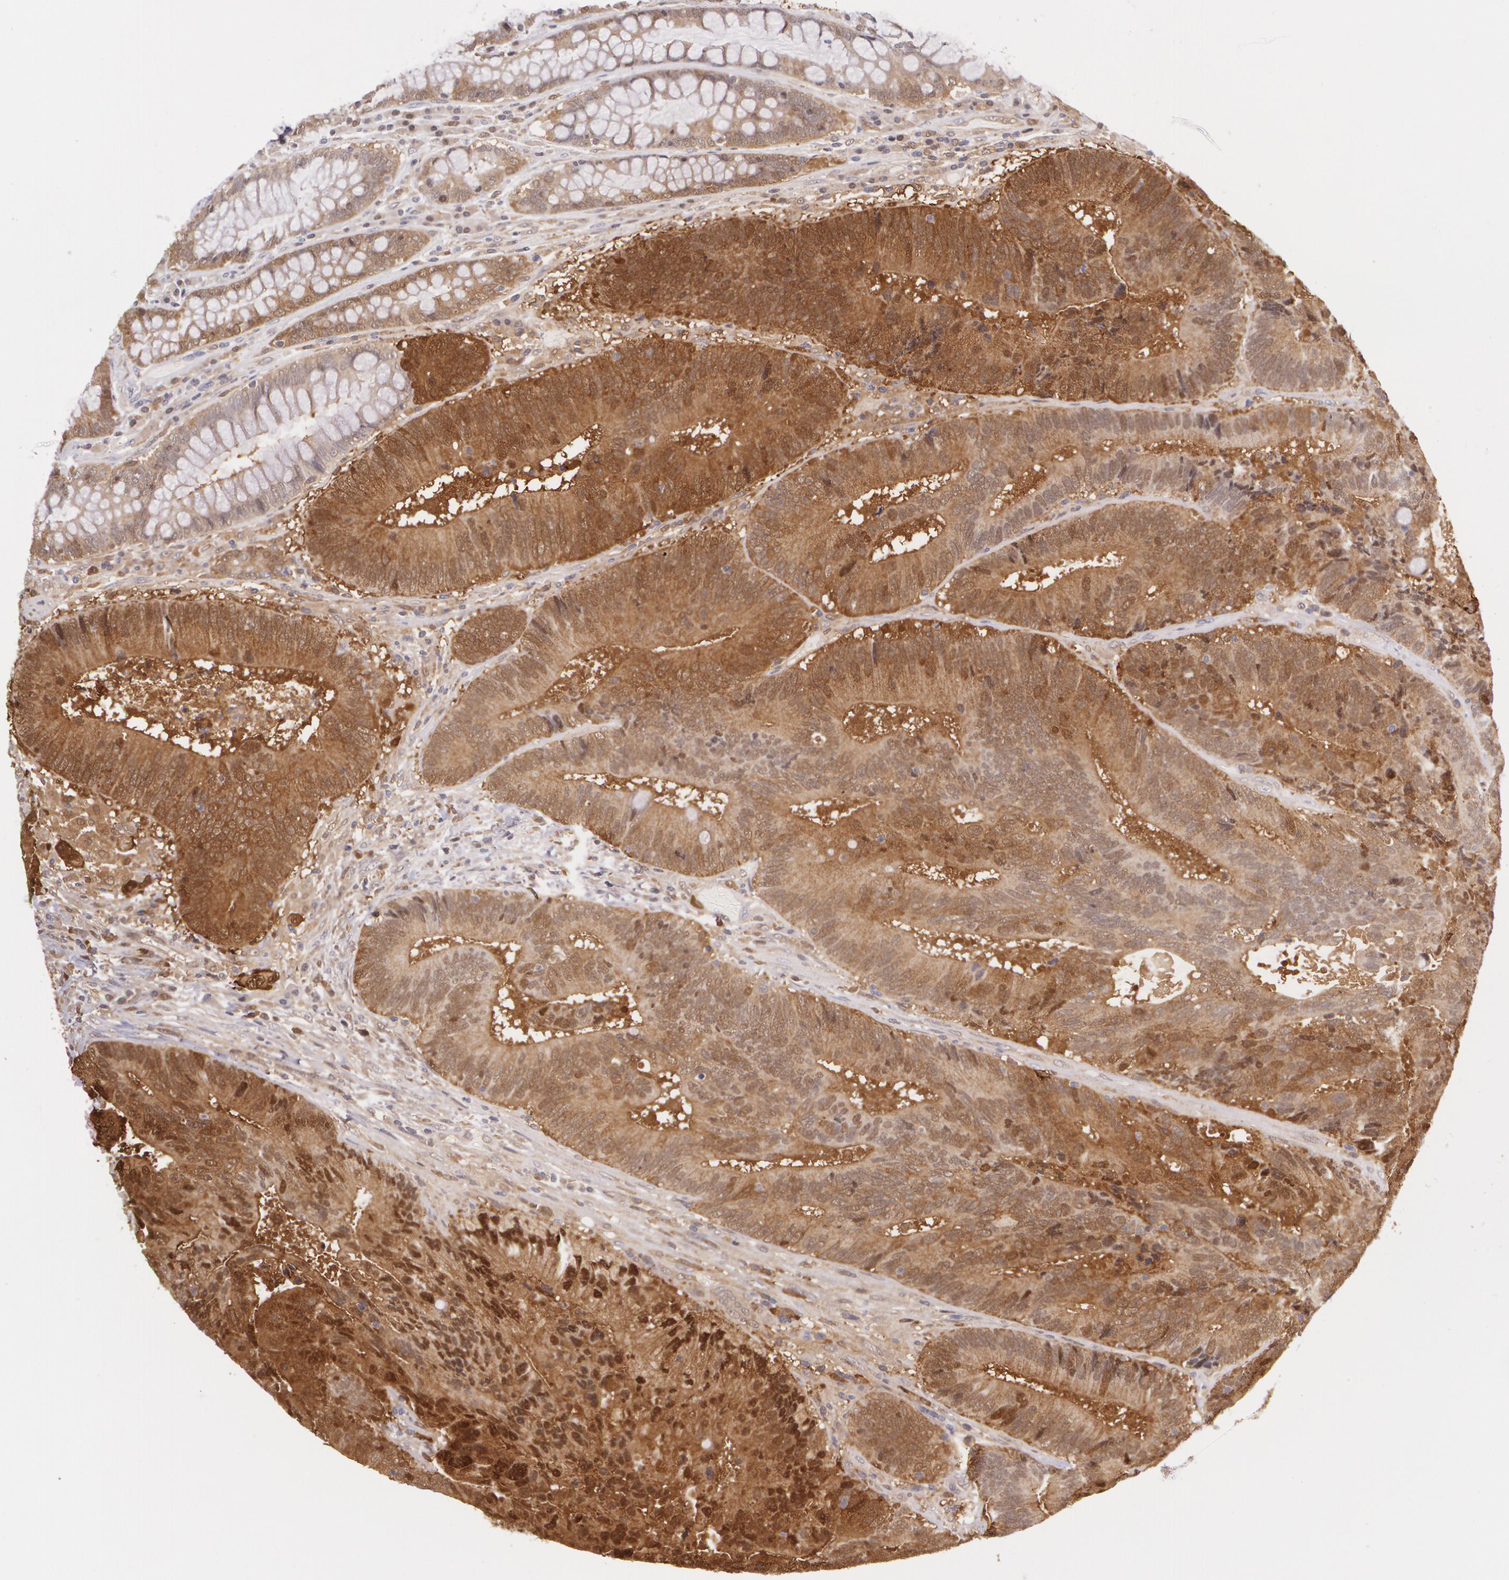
{"staining": {"intensity": "strong", "quantity": ">75%", "location": "cytoplasmic/membranous,nuclear"}, "tissue": "colorectal cancer", "cell_type": "Tumor cells", "image_type": "cancer", "snomed": [{"axis": "morphology", "description": "Normal tissue, NOS"}, {"axis": "morphology", "description": "Adenocarcinoma, NOS"}, {"axis": "topography", "description": "Colon"}], "caption": "Human colorectal adenocarcinoma stained with a protein marker displays strong staining in tumor cells.", "gene": "HSPH1", "patient": {"sex": "female", "age": 78}}